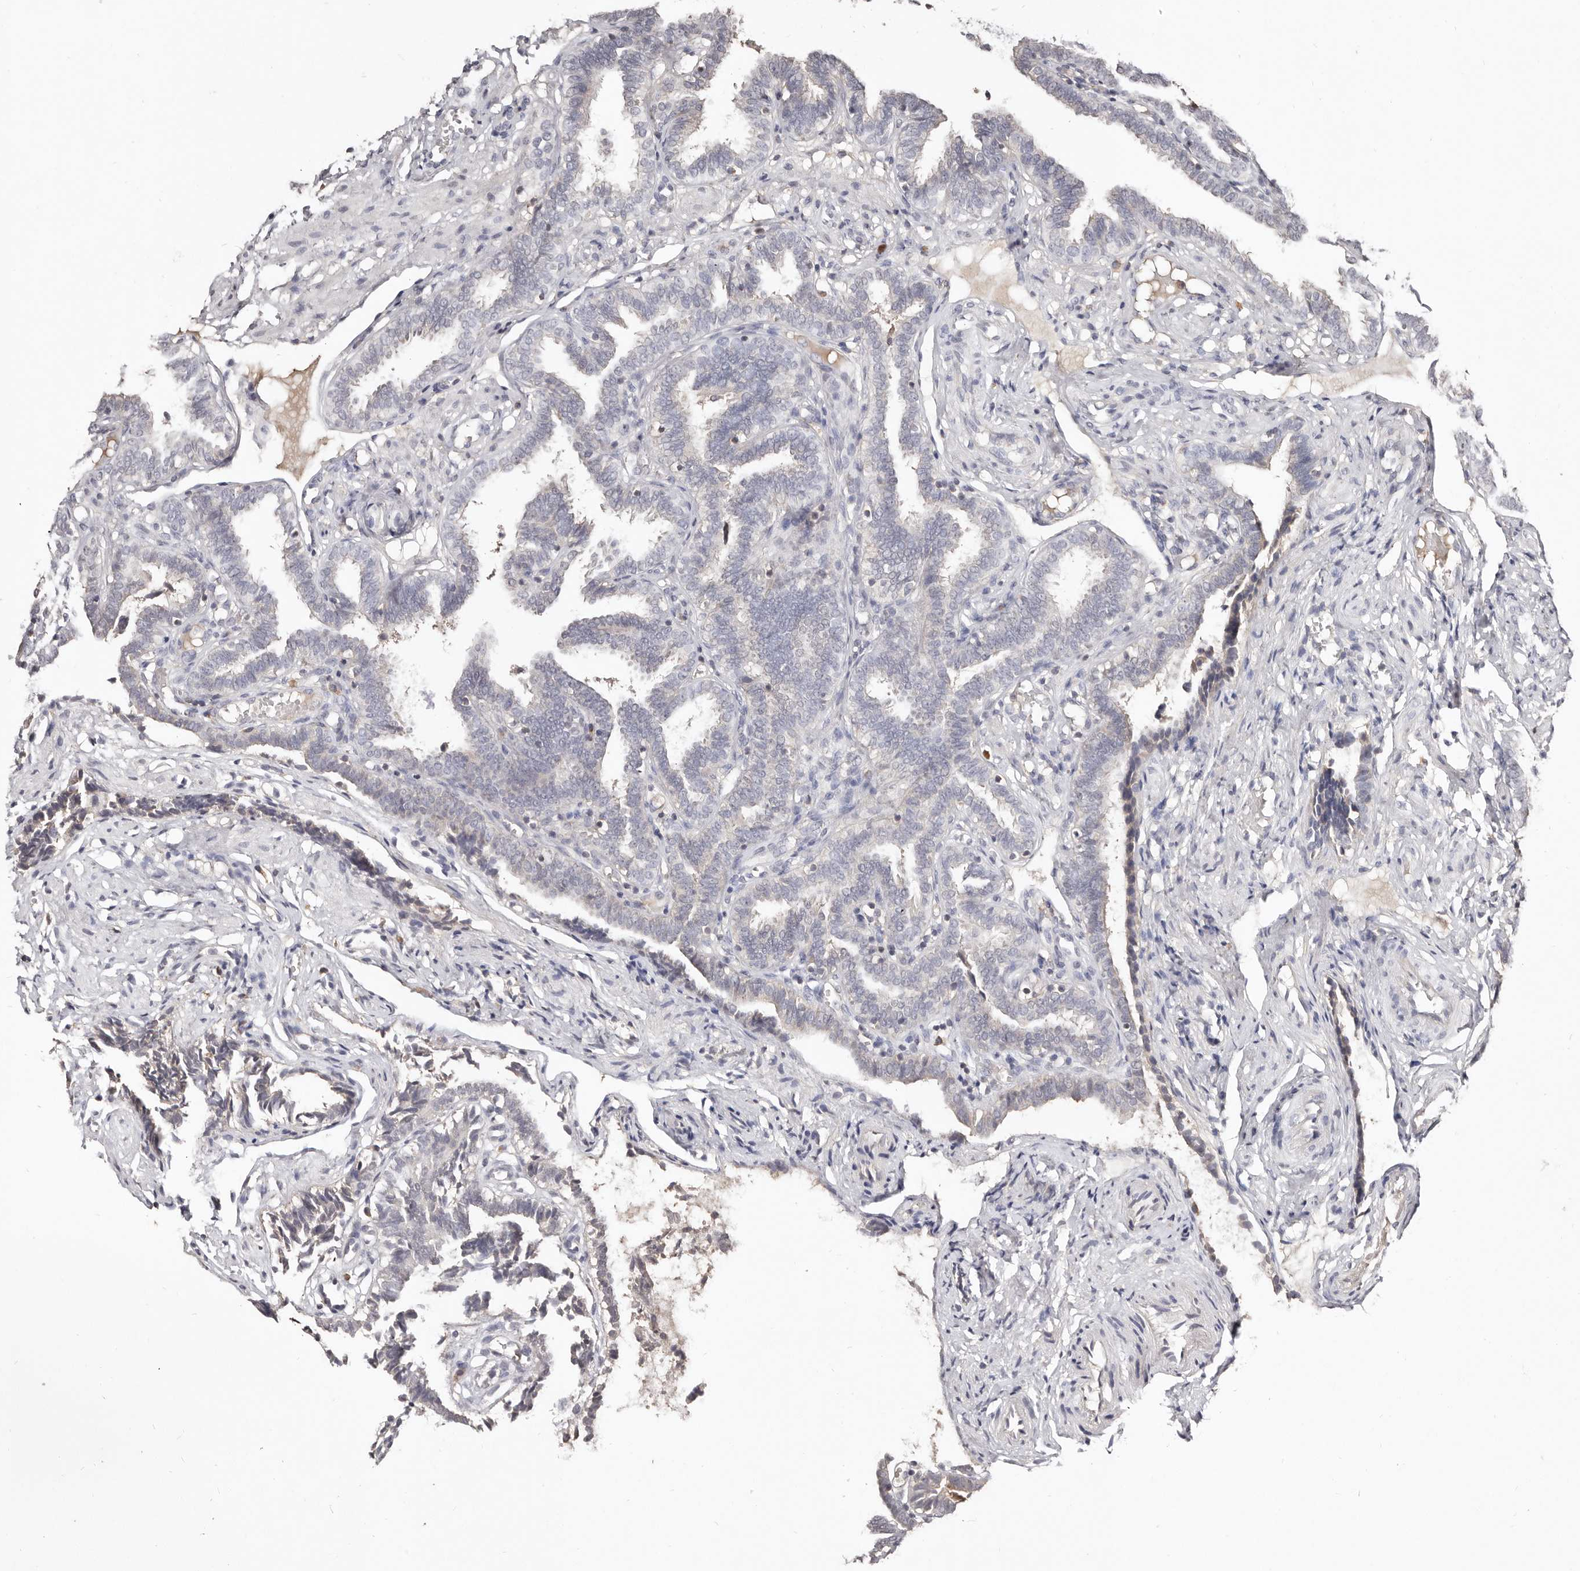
{"staining": {"intensity": "moderate", "quantity": "<25%", "location": "cytoplasmic/membranous"}, "tissue": "fallopian tube", "cell_type": "Glandular cells", "image_type": "normal", "snomed": [{"axis": "morphology", "description": "Normal tissue, NOS"}, {"axis": "topography", "description": "Fallopian tube"}], "caption": "Normal fallopian tube exhibits moderate cytoplasmic/membranous expression in approximately <25% of glandular cells.", "gene": "SLC39A2", "patient": {"sex": "female", "age": 39}}